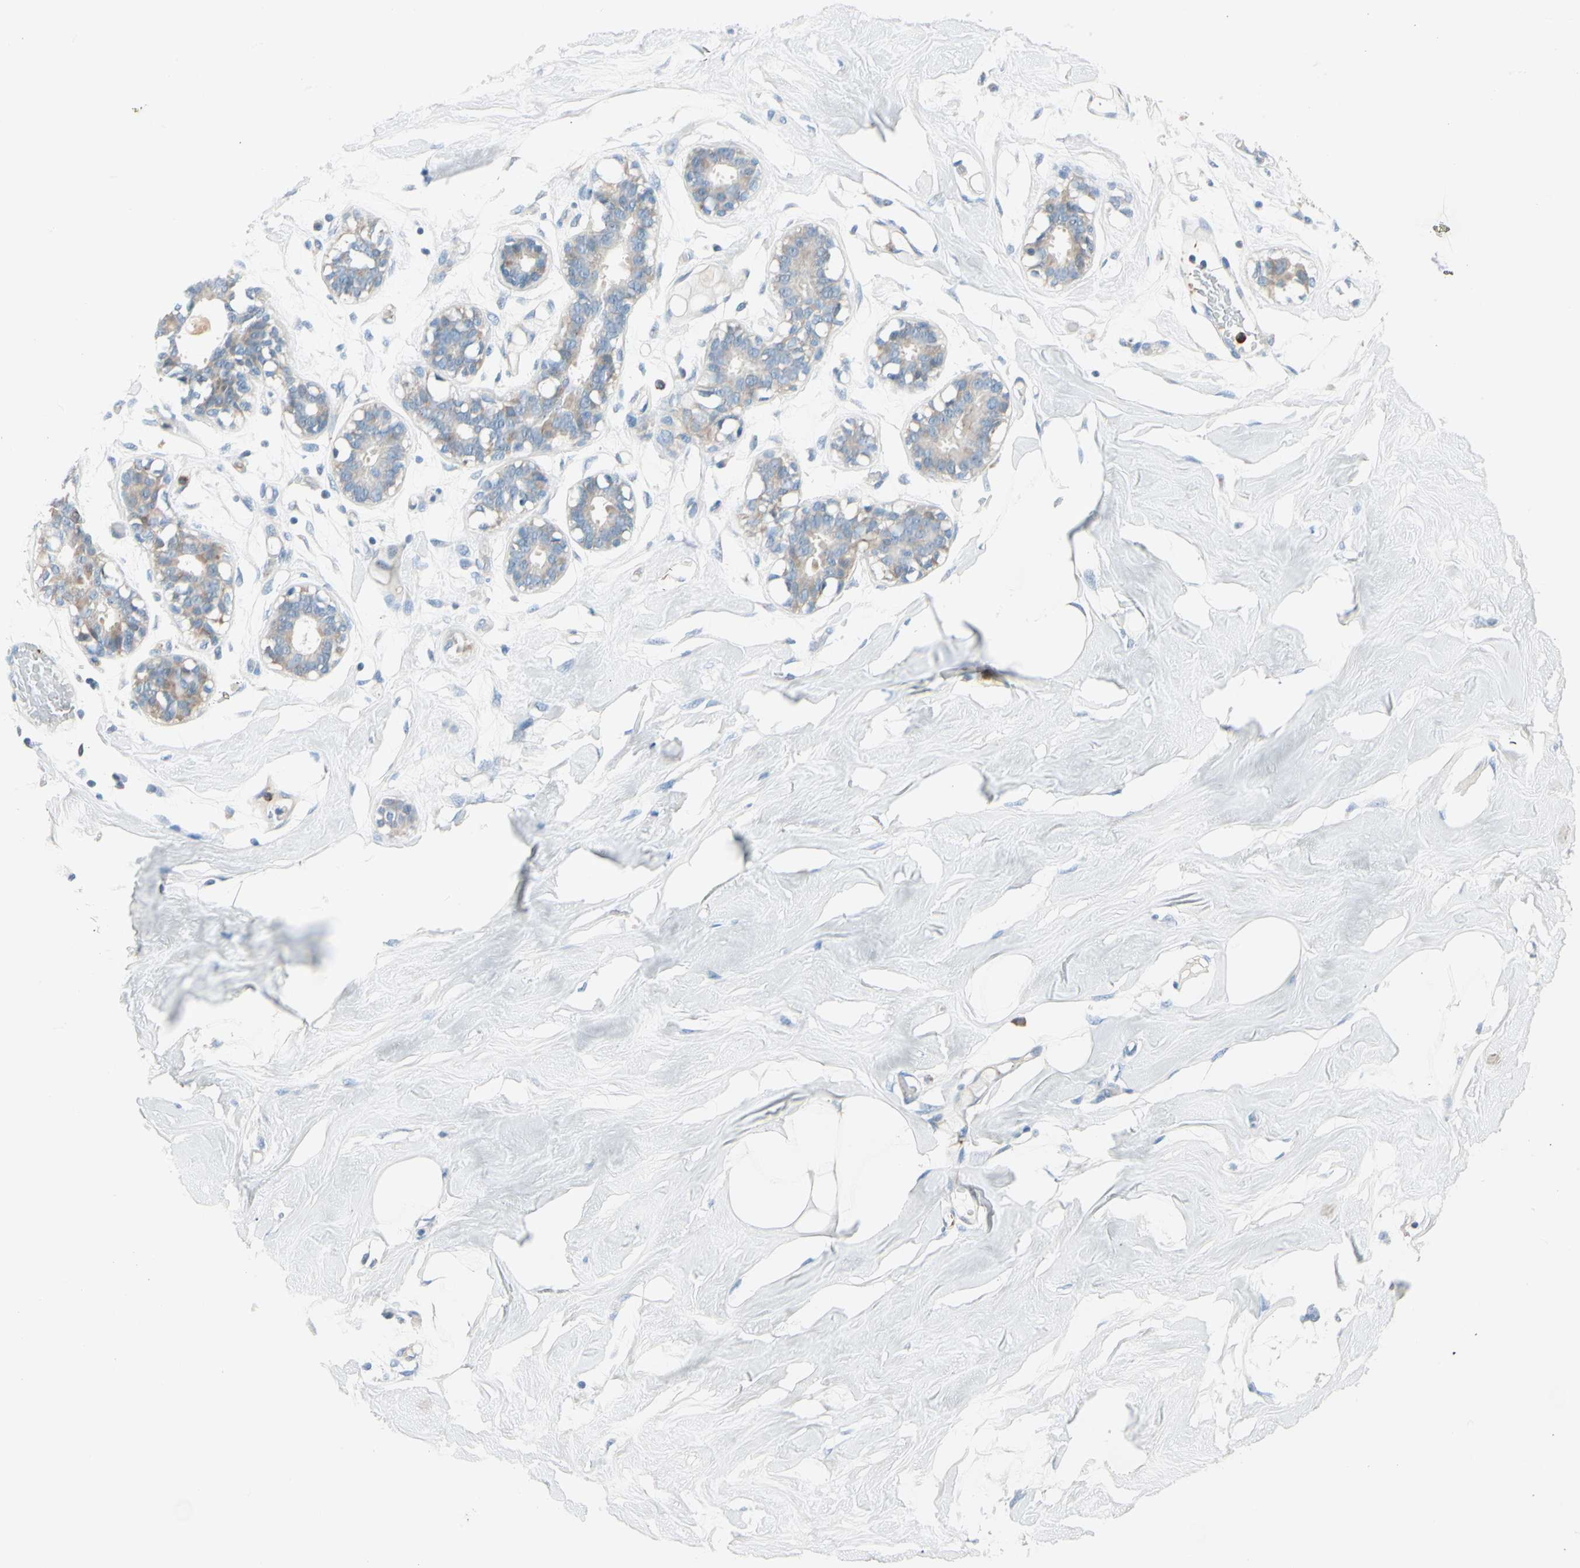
{"staining": {"intensity": "negative", "quantity": "none", "location": "none"}, "tissue": "breast", "cell_type": "Adipocytes", "image_type": "normal", "snomed": [{"axis": "morphology", "description": "Normal tissue, NOS"}, {"axis": "topography", "description": "Breast"}, {"axis": "topography", "description": "Soft tissue"}], "caption": "Immunohistochemistry (IHC) micrograph of normal breast: breast stained with DAB demonstrates no significant protein positivity in adipocytes.", "gene": "LY6G6F", "patient": {"sex": "female", "age": 25}}